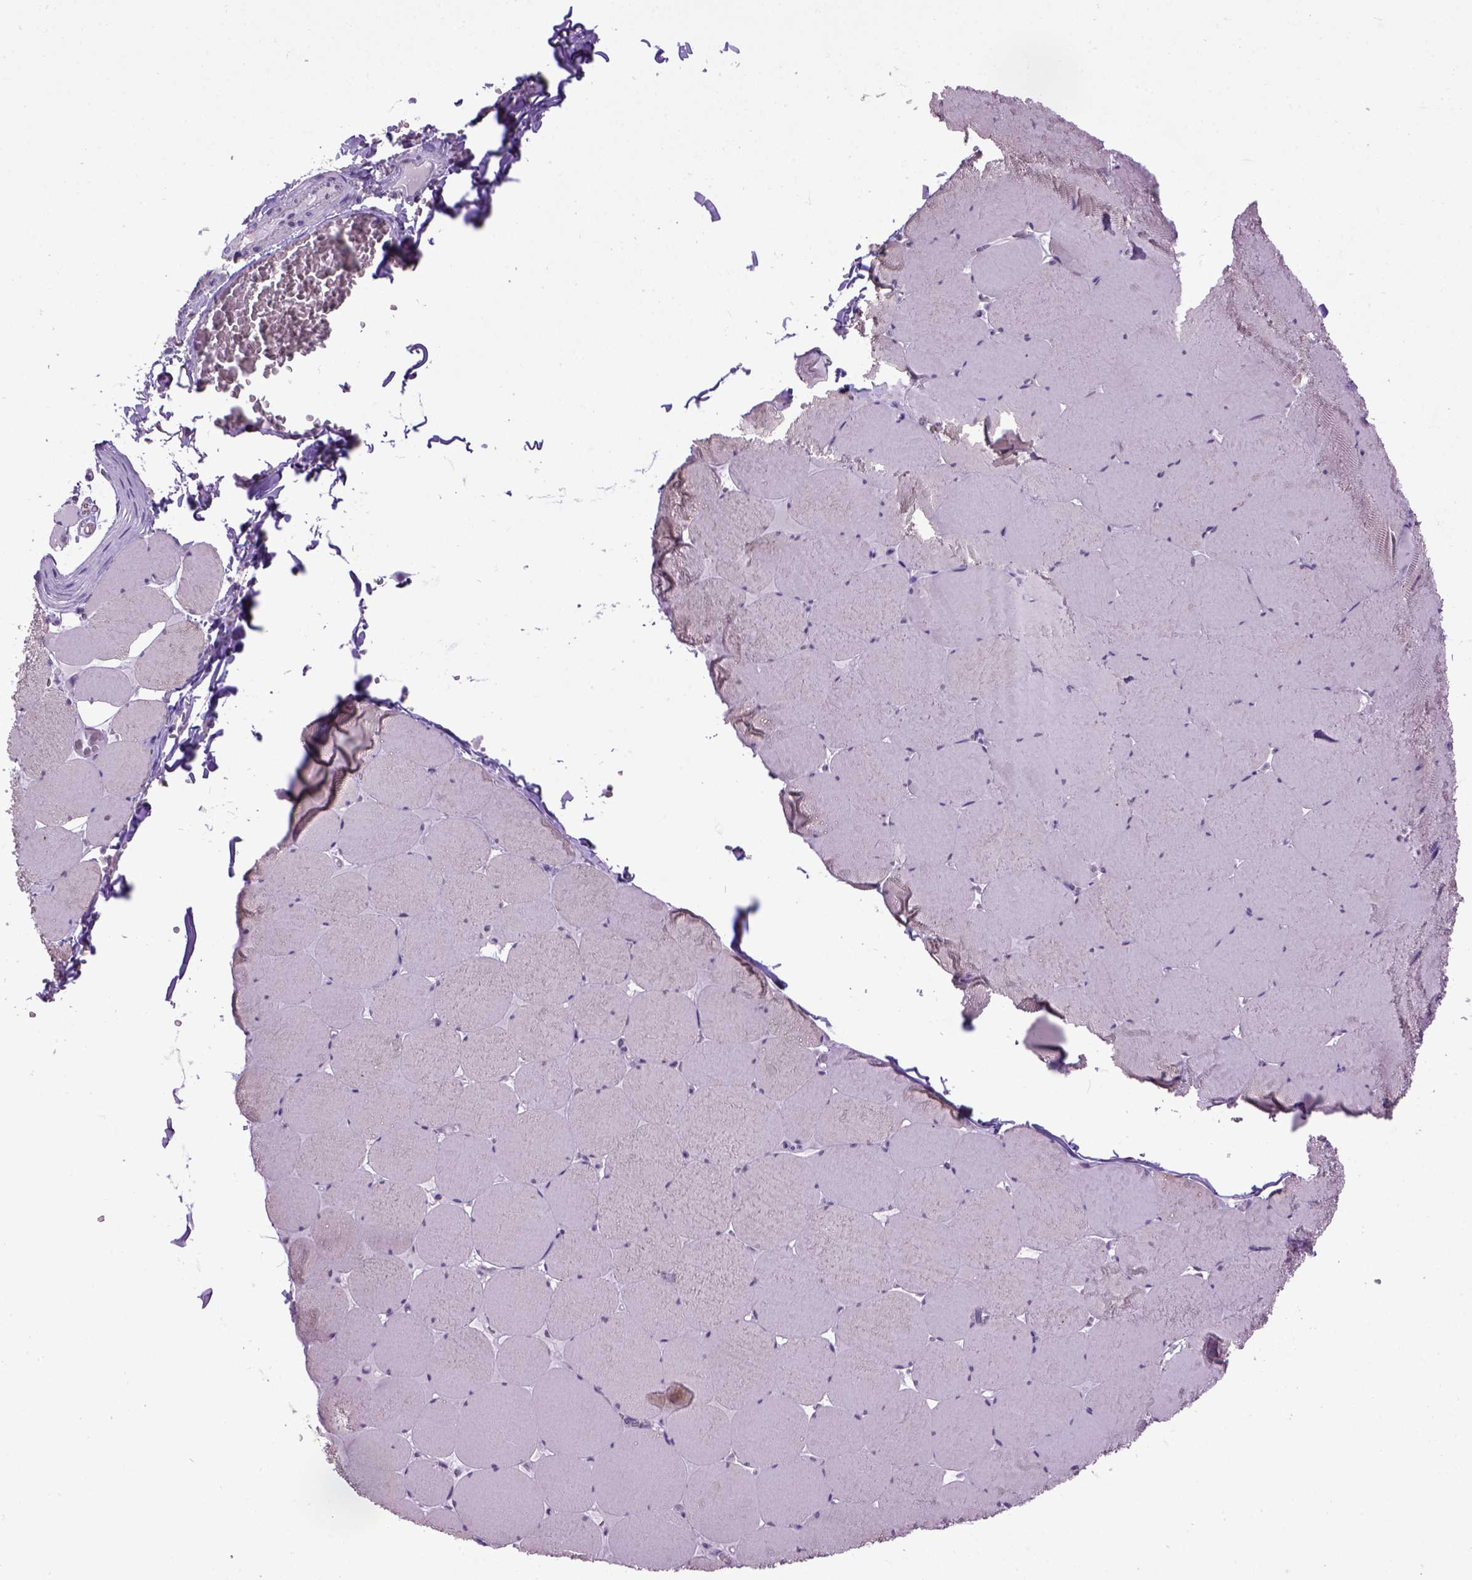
{"staining": {"intensity": "negative", "quantity": "none", "location": "none"}, "tissue": "skeletal muscle", "cell_type": "Myocytes", "image_type": "normal", "snomed": [{"axis": "morphology", "description": "Normal tissue, NOS"}, {"axis": "morphology", "description": "Malignant melanoma, Metastatic site"}, {"axis": "topography", "description": "Skeletal muscle"}], "caption": "An image of skeletal muscle stained for a protein exhibits no brown staining in myocytes.", "gene": "CDH1", "patient": {"sex": "male", "age": 50}}